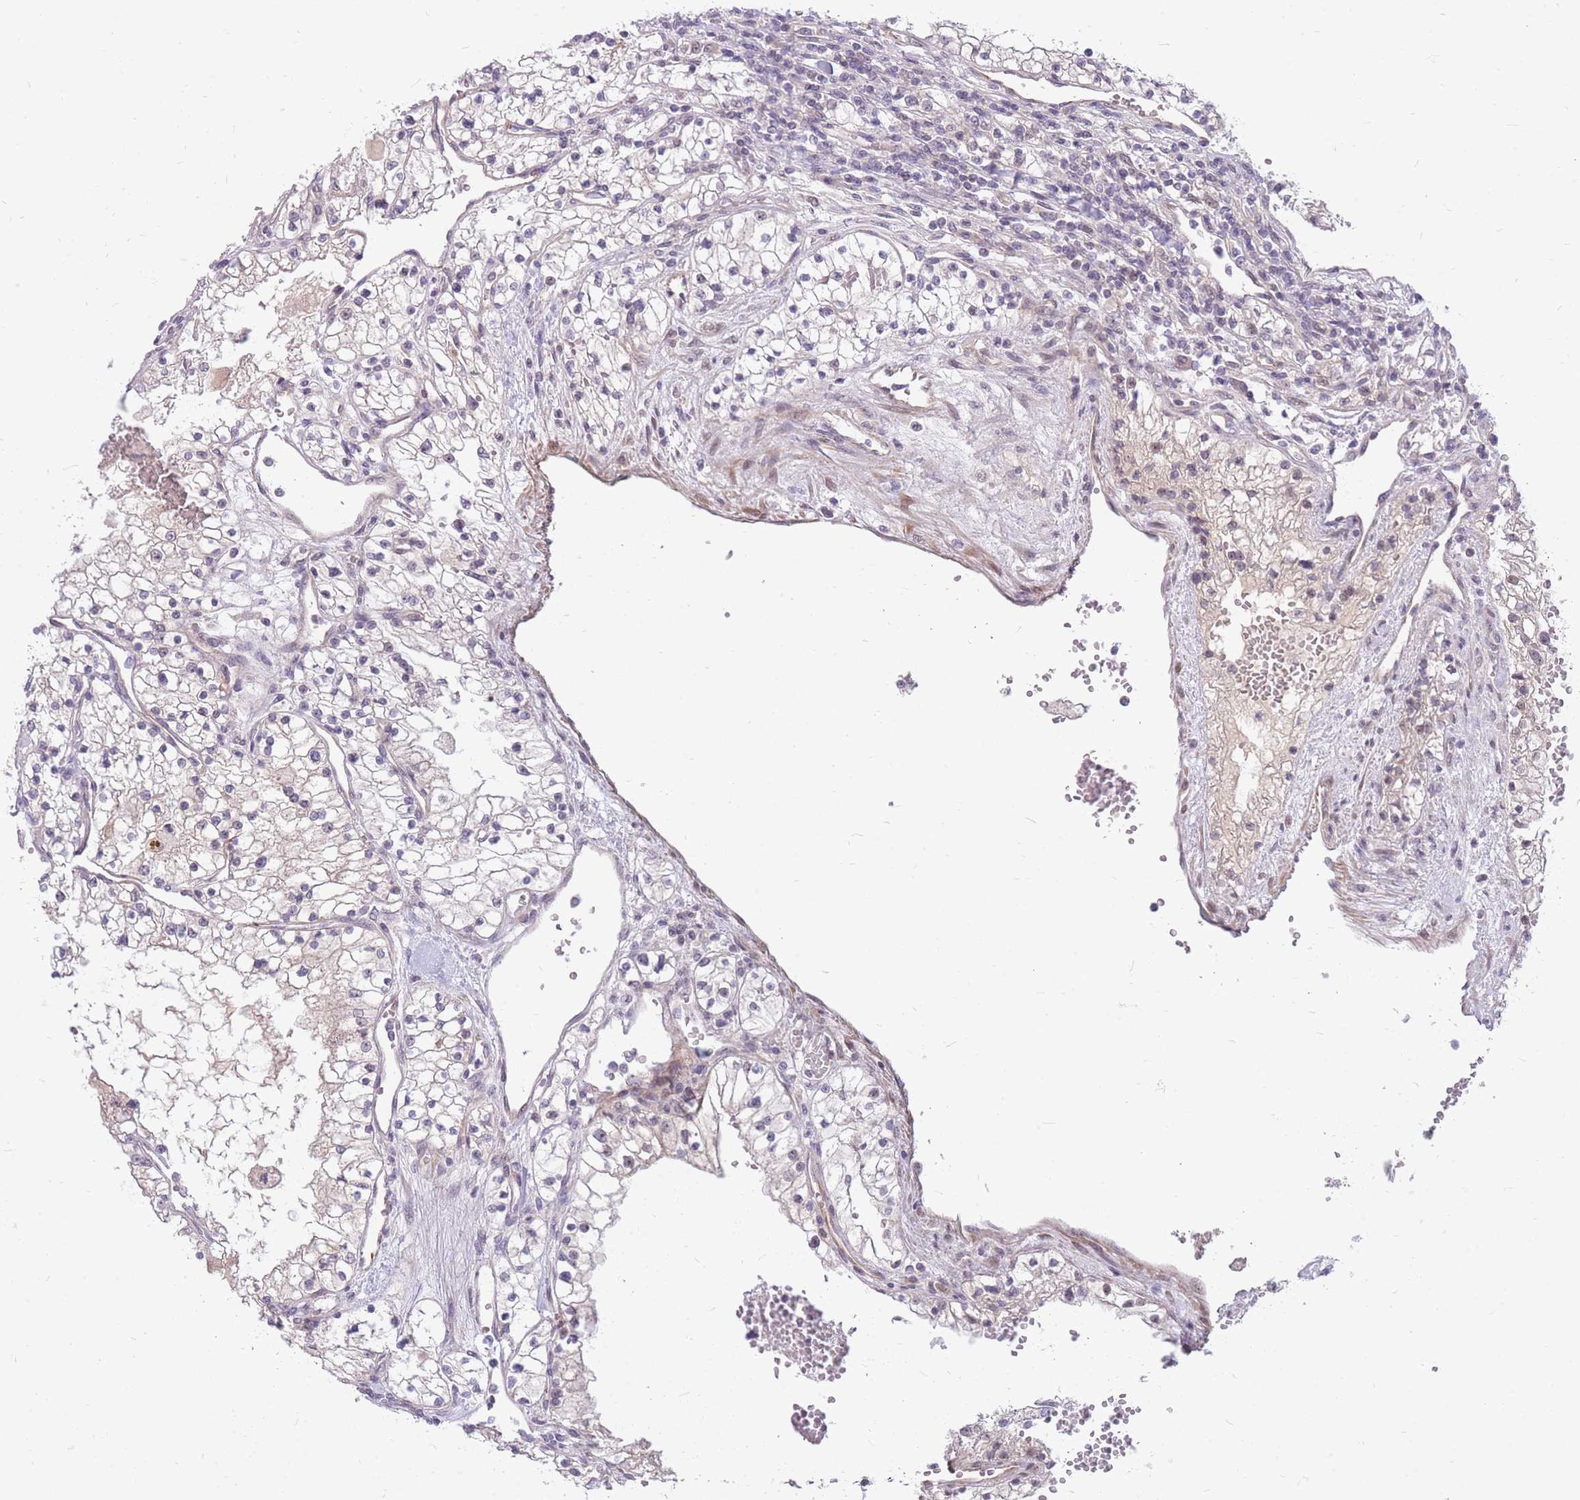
{"staining": {"intensity": "negative", "quantity": "none", "location": "none"}, "tissue": "renal cancer", "cell_type": "Tumor cells", "image_type": "cancer", "snomed": [{"axis": "morphology", "description": "Normal tissue, NOS"}, {"axis": "morphology", "description": "Adenocarcinoma, NOS"}, {"axis": "topography", "description": "Kidney"}], "caption": "Adenocarcinoma (renal) stained for a protein using immunohistochemistry reveals no staining tumor cells.", "gene": "ERCC2", "patient": {"sex": "male", "age": 68}}